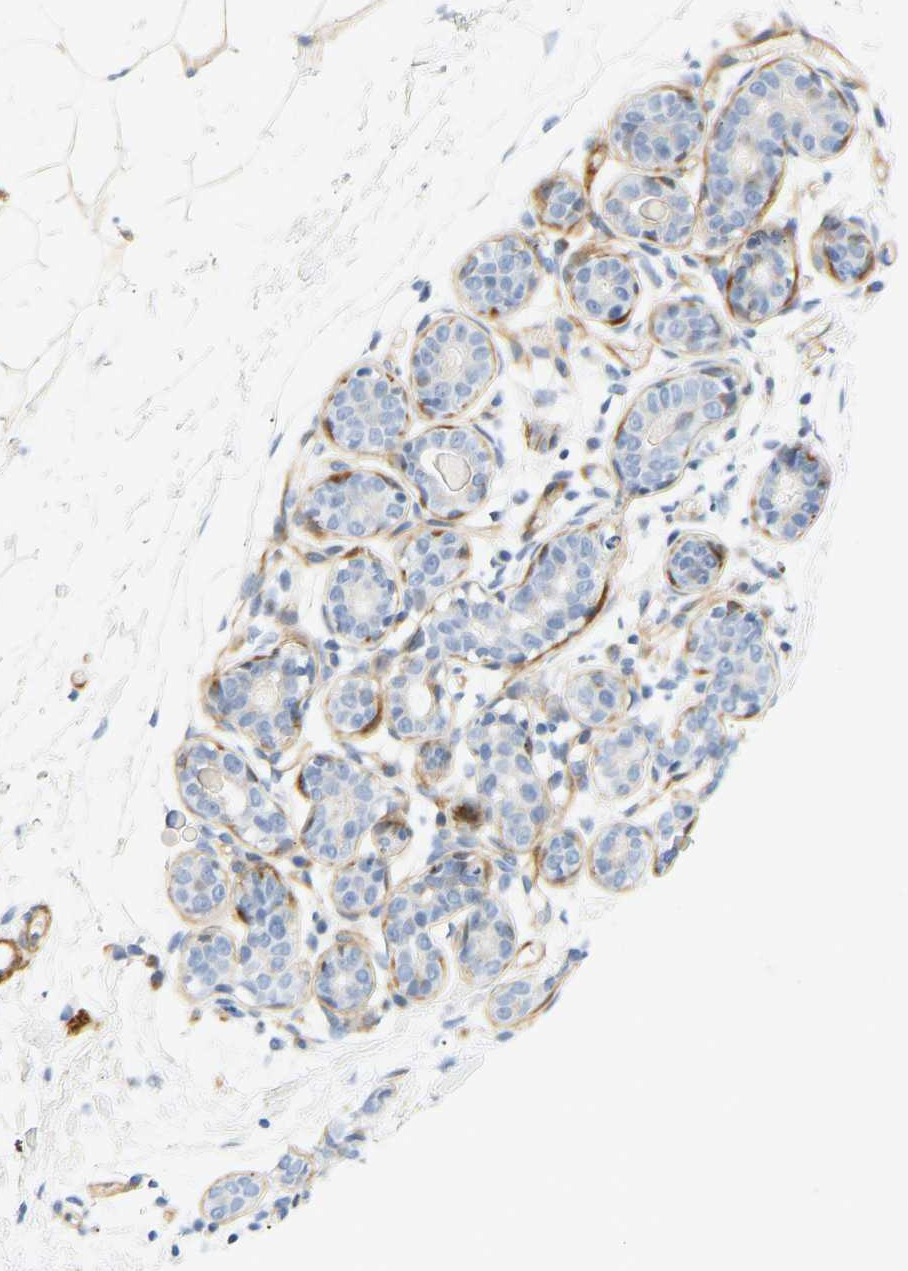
{"staining": {"intensity": "weak", "quantity": "<25%", "location": "cytoplasmic/membranous"}, "tissue": "breast", "cell_type": "Adipocytes", "image_type": "normal", "snomed": [{"axis": "morphology", "description": "Normal tissue, NOS"}, {"axis": "topography", "description": "Breast"}], "caption": "DAB (3,3'-diaminobenzidine) immunohistochemical staining of normal breast demonstrates no significant positivity in adipocytes. Brightfield microscopy of IHC stained with DAB (brown) and hematoxylin (blue), captured at high magnification.", "gene": "SLC30A7", "patient": {"sex": "female", "age": 22}}